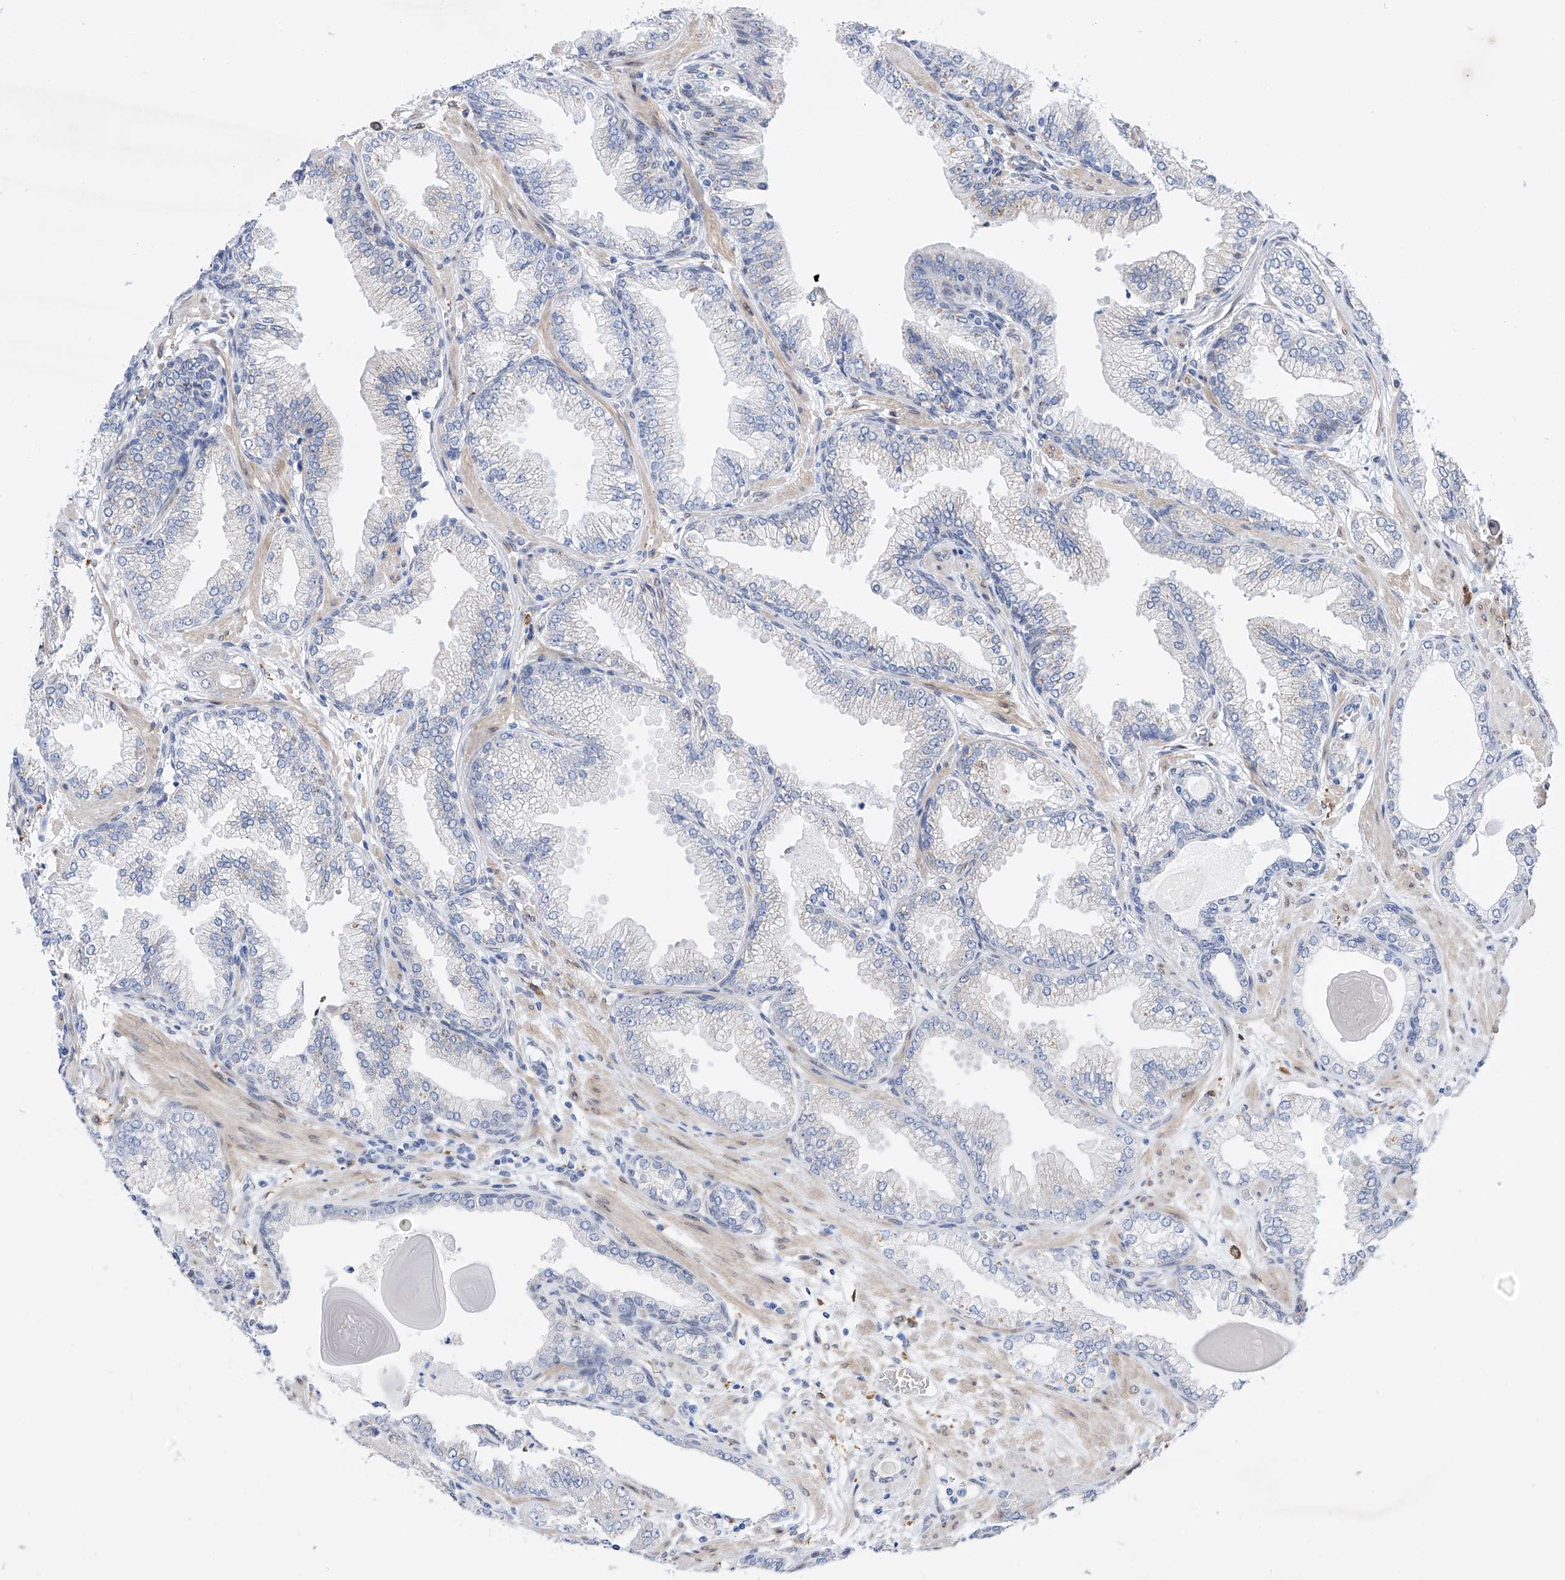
{"staining": {"intensity": "negative", "quantity": "none", "location": "none"}, "tissue": "prostate cancer", "cell_type": "Tumor cells", "image_type": "cancer", "snomed": [{"axis": "morphology", "description": "Adenocarcinoma, High grade"}, {"axis": "topography", "description": "Prostate"}], "caption": "DAB immunohistochemical staining of human prostate cancer shows no significant expression in tumor cells.", "gene": "LCLAT1", "patient": {"sex": "male", "age": 71}}